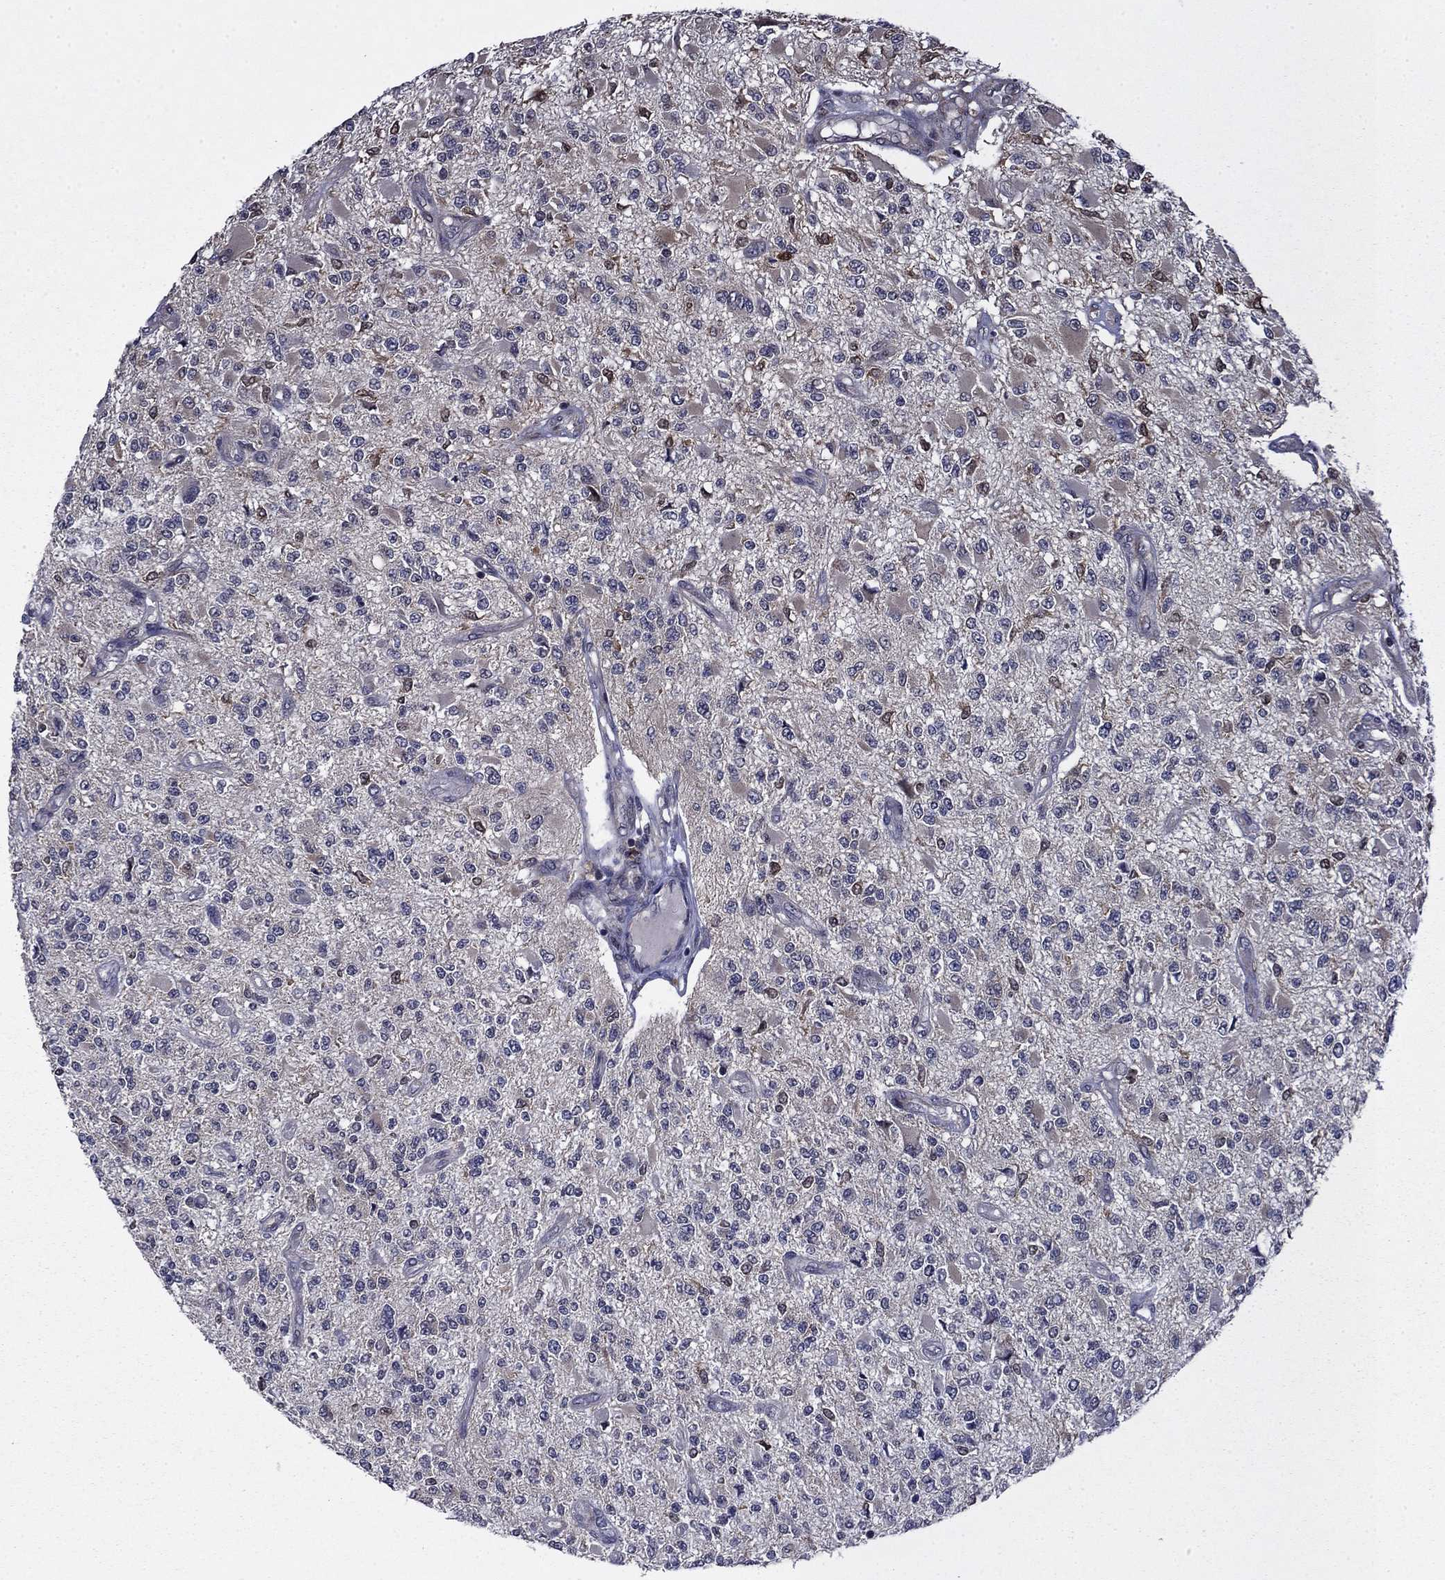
{"staining": {"intensity": "negative", "quantity": "none", "location": "none"}, "tissue": "glioma", "cell_type": "Tumor cells", "image_type": "cancer", "snomed": [{"axis": "morphology", "description": "Glioma, malignant, High grade"}, {"axis": "topography", "description": "Brain"}], "caption": "Malignant glioma (high-grade) was stained to show a protein in brown. There is no significant staining in tumor cells.", "gene": "TPMT", "patient": {"sex": "female", "age": 63}}